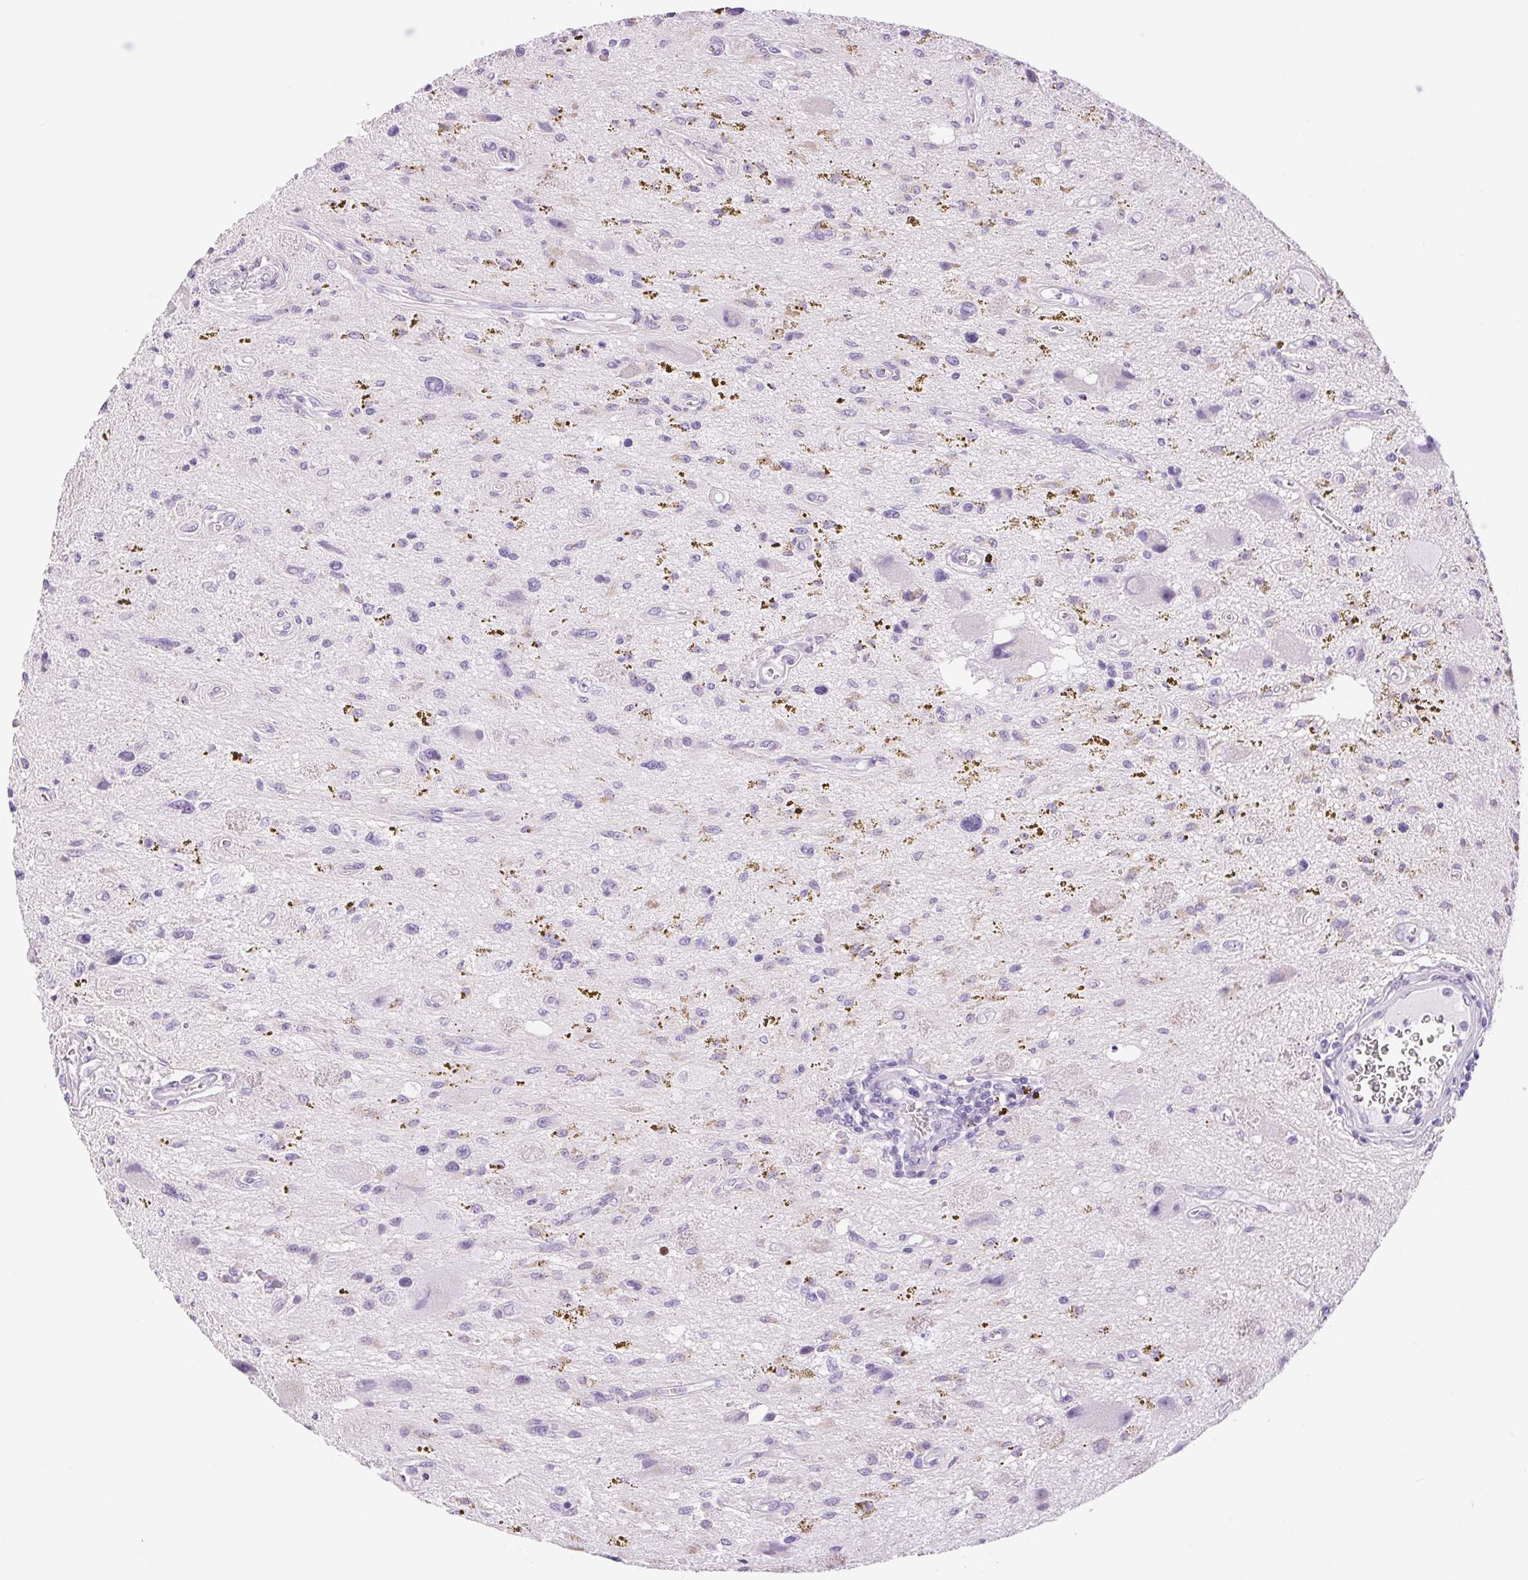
{"staining": {"intensity": "negative", "quantity": "none", "location": "none"}, "tissue": "glioma", "cell_type": "Tumor cells", "image_type": "cancer", "snomed": [{"axis": "morphology", "description": "Glioma, malignant, Low grade"}, {"axis": "topography", "description": "Cerebellum"}], "caption": "This is an IHC micrograph of human glioma. There is no staining in tumor cells.", "gene": "SERPINB3", "patient": {"sex": "female", "age": 14}}